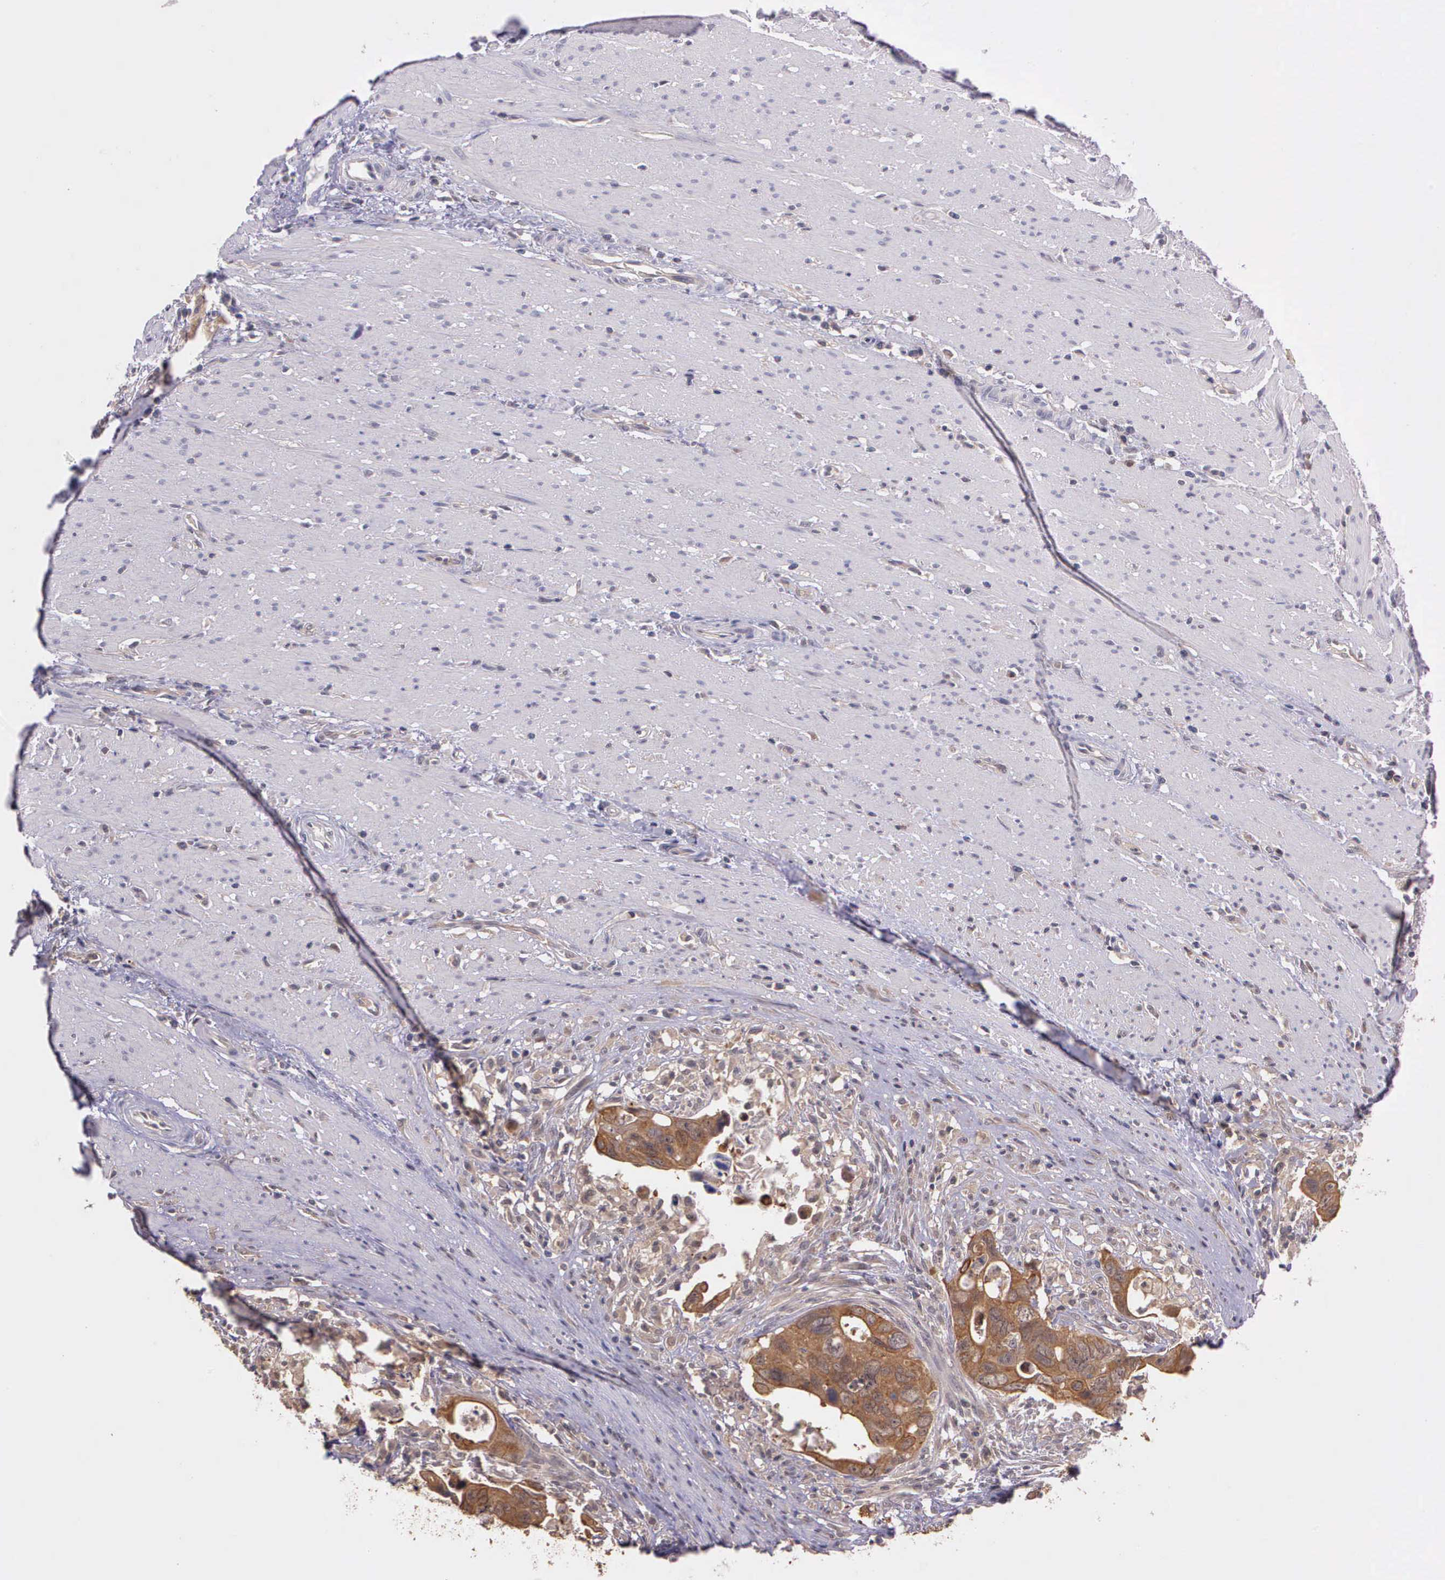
{"staining": {"intensity": "strong", "quantity": ">75%", "location": "cytoplasmic/membranous"}, "tissue": "colorectal cancer", "cell_type": "Tumor cells", "image_type": "cancer", "snomed": [{"axis": "morphology", "description": "Adenocarcinoma, NOS"}, {"axis": "topography", "description": "Rectum"}], "caption": "The image displays a brown stain indicating the presence of a protein in the cytoplasmic/membranous of tumor cells in colorectal cancer (adenocarcinoma). The protein of interest is shown in brown color, while the nuclei are stained blue.", "gene": "IGBP1", "patient": {"sex": "male", "age": 53}}